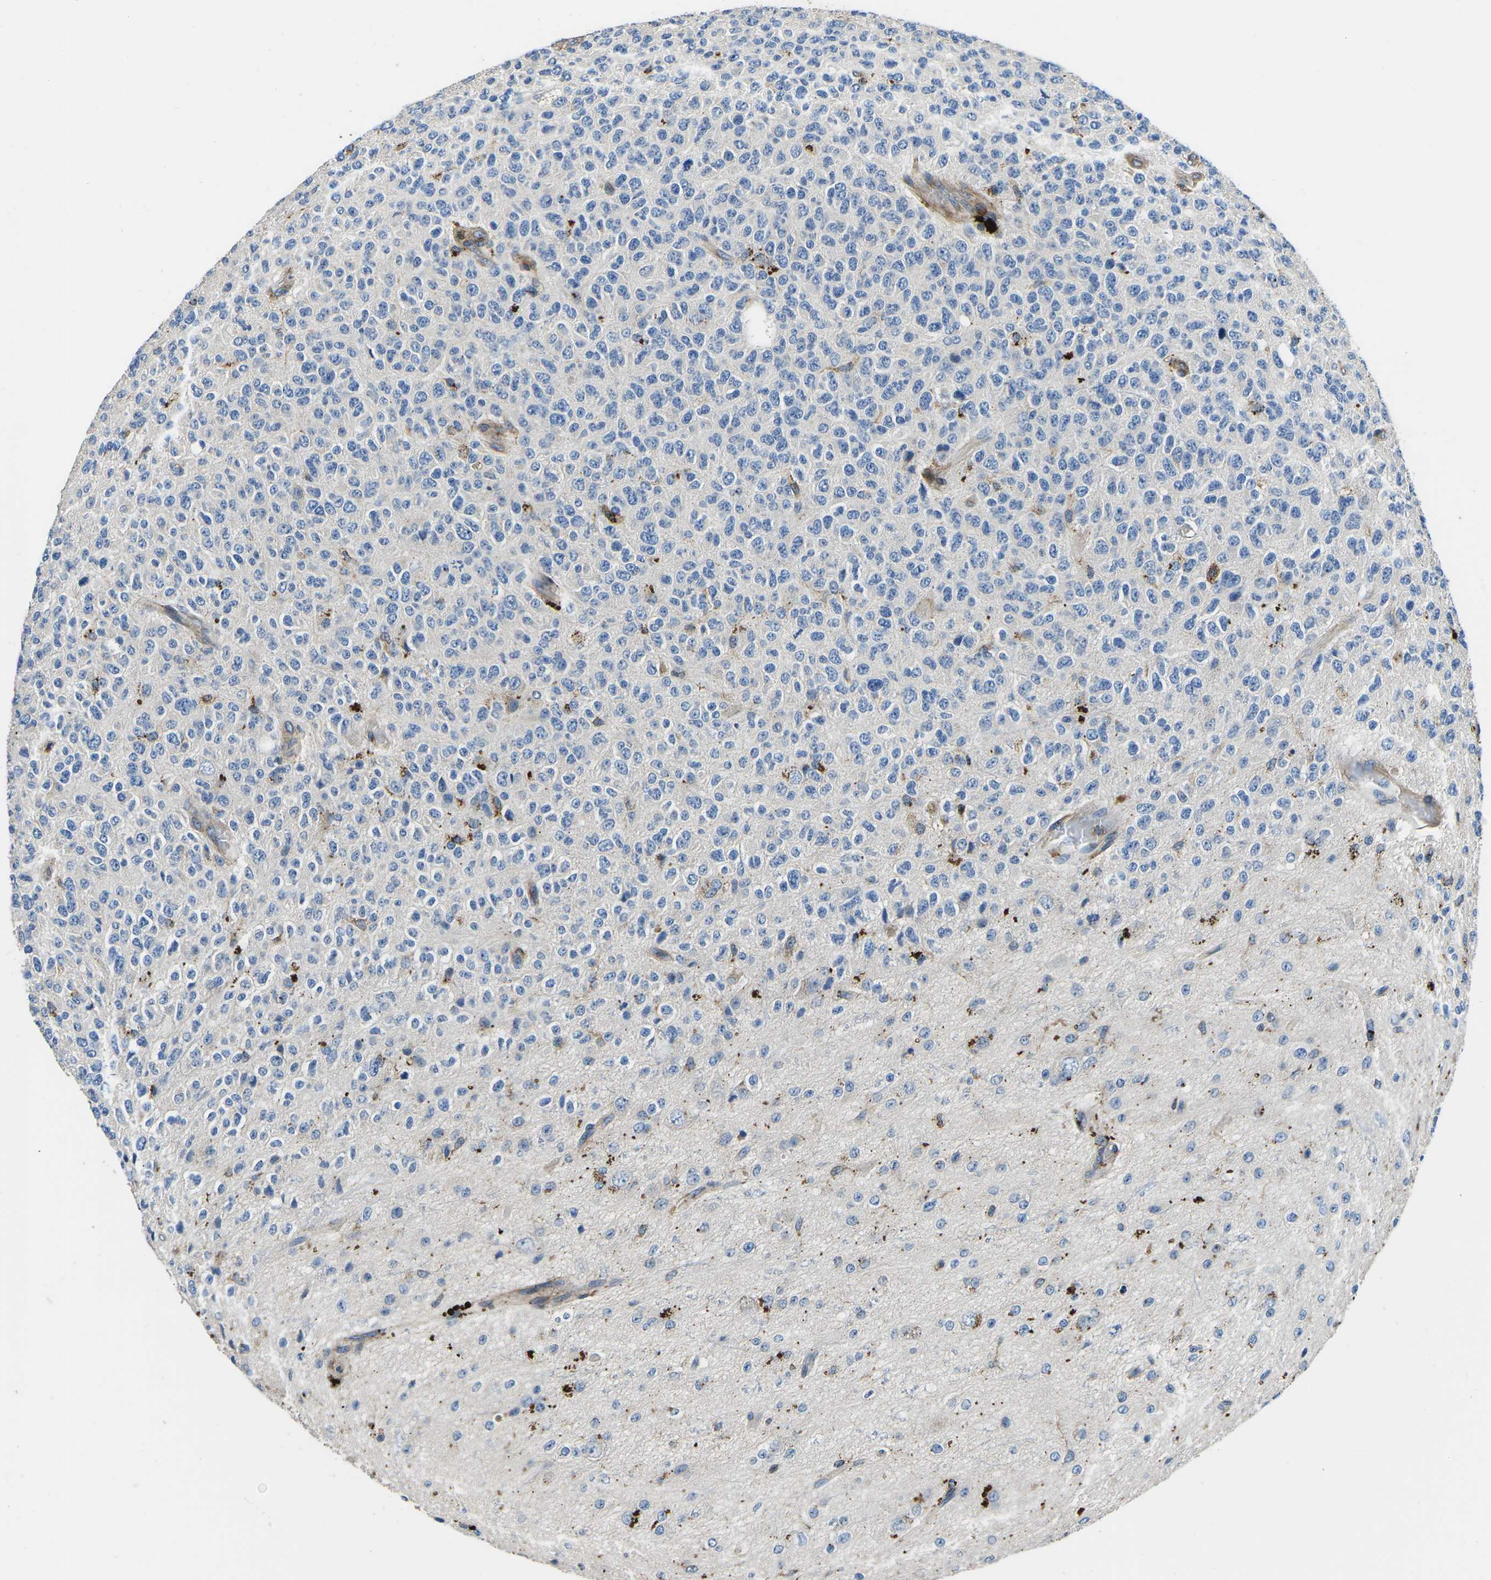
{"staining": {"intensity": "negative", "quantity": "none", "location": "none"}, "tissue": "glioma", "cell_type": "Tumor cells", "image_type": "cancer", "snomed": [{"axis": "morphology", "description": "Glioma, malignant, High grade"}, {"axis": "topography", "description": "pancreas cauda"}], "caption": "High magnification brightfield microscopy of glioma stained with DAB (3,3'-diaminobenzidine) (brown) and counterstained with hematoxylin (blue): tumor cells show no significant staining. The staining is performed using DAB (3,3'-diaminobenzidine) brown chromogen with nuclei counter-stained in using hematoxylin.", "gene": "KCNJ15", "patient": {"sex": "male", "age": 60}}